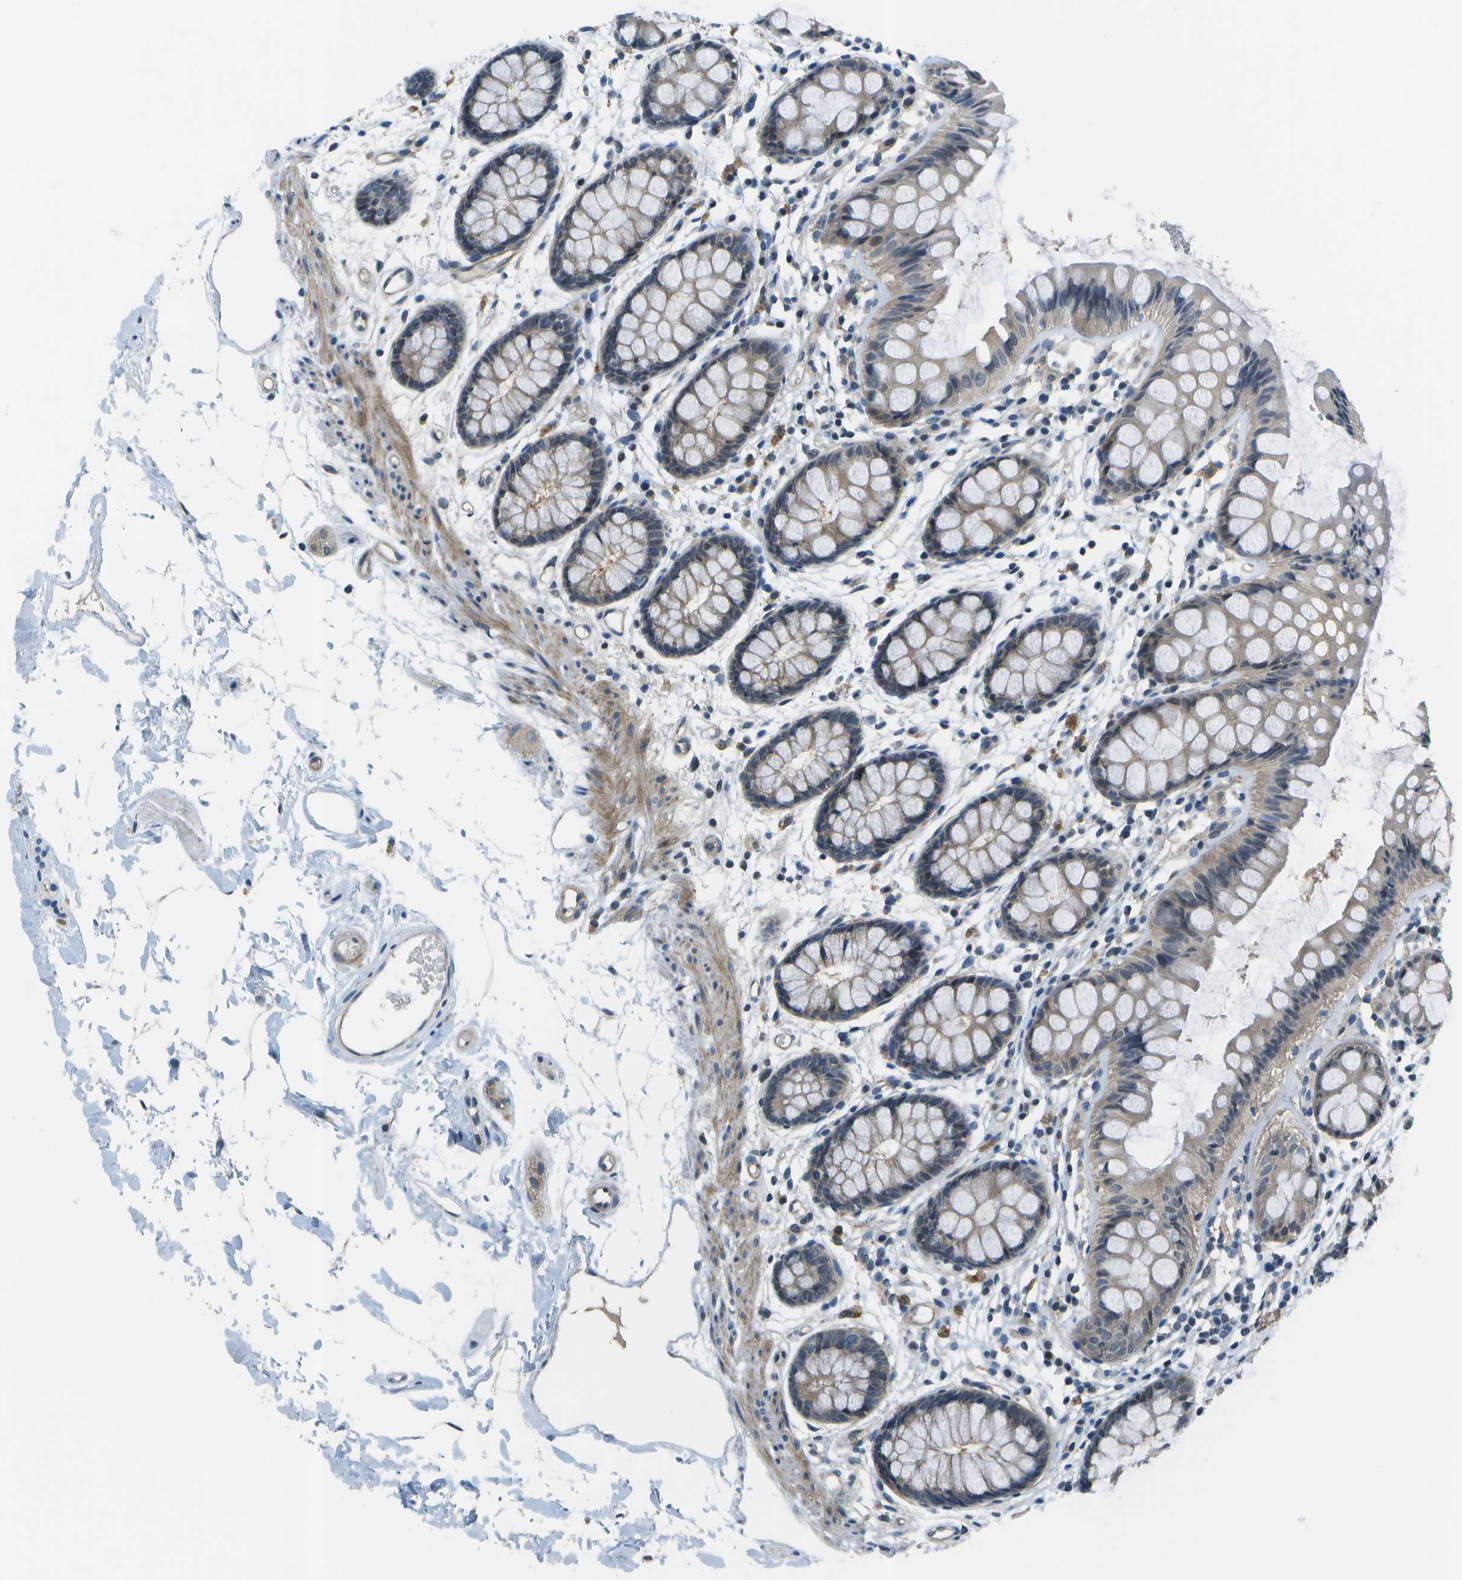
{"staining": {"intensity": "weak", "quantity": ">75%", "location": "cytoplasmic/membranous"}, "tissue": "rectum", "cell_type": "Glandular cells", "image_type": "normal", "snomed": [{"axis": "morphology", "description": "Normal tissue, NOS"}, {"axis": "topography", "description": "Rectum"}], "caption": "Weak cytoplasmic/membranous positivity is seen in about >75% of glandular cells in normal rectum.", "gene": "ENPP5", "patient": {"sex": "female", "age": 66}}